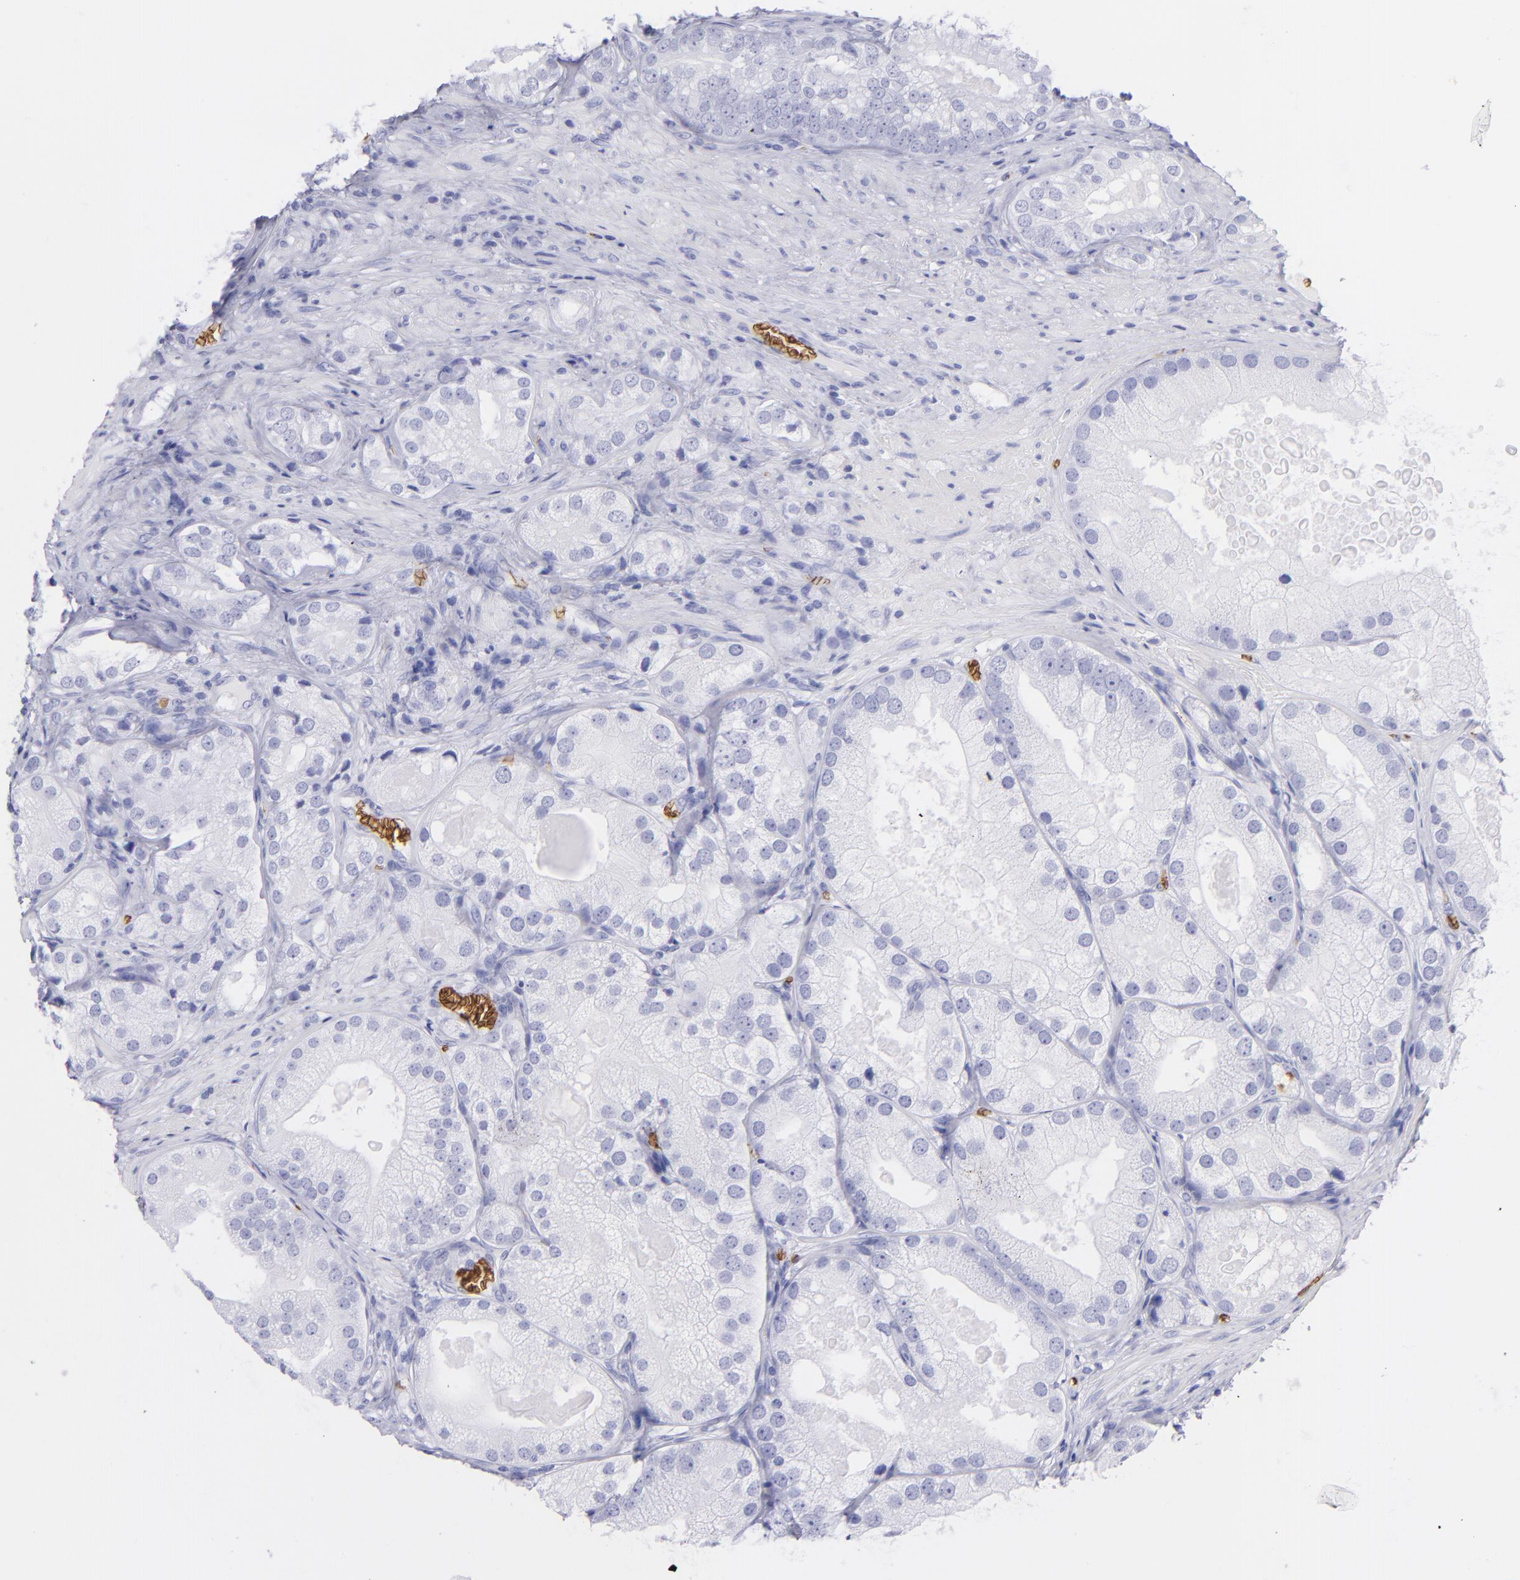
{"staining": {"intensity": "negative", "quantity": "none", "location": "none"}, "tissue": "prostate cancer", "cell_type": "Tumor cells", "image_type": "cancer", "snomed": [{"axis": "morphology", "description": "Adenocarcinoma, Low grade"}, {"axis": "topography", "description": "Prostate"}], "caption": "Protein analysis of prostate adenocarcinoma (low-grade) displays no significant positivity in tumor cells.", "gene": "GYPA", "patient": {"sex": "male", "age": 69}}